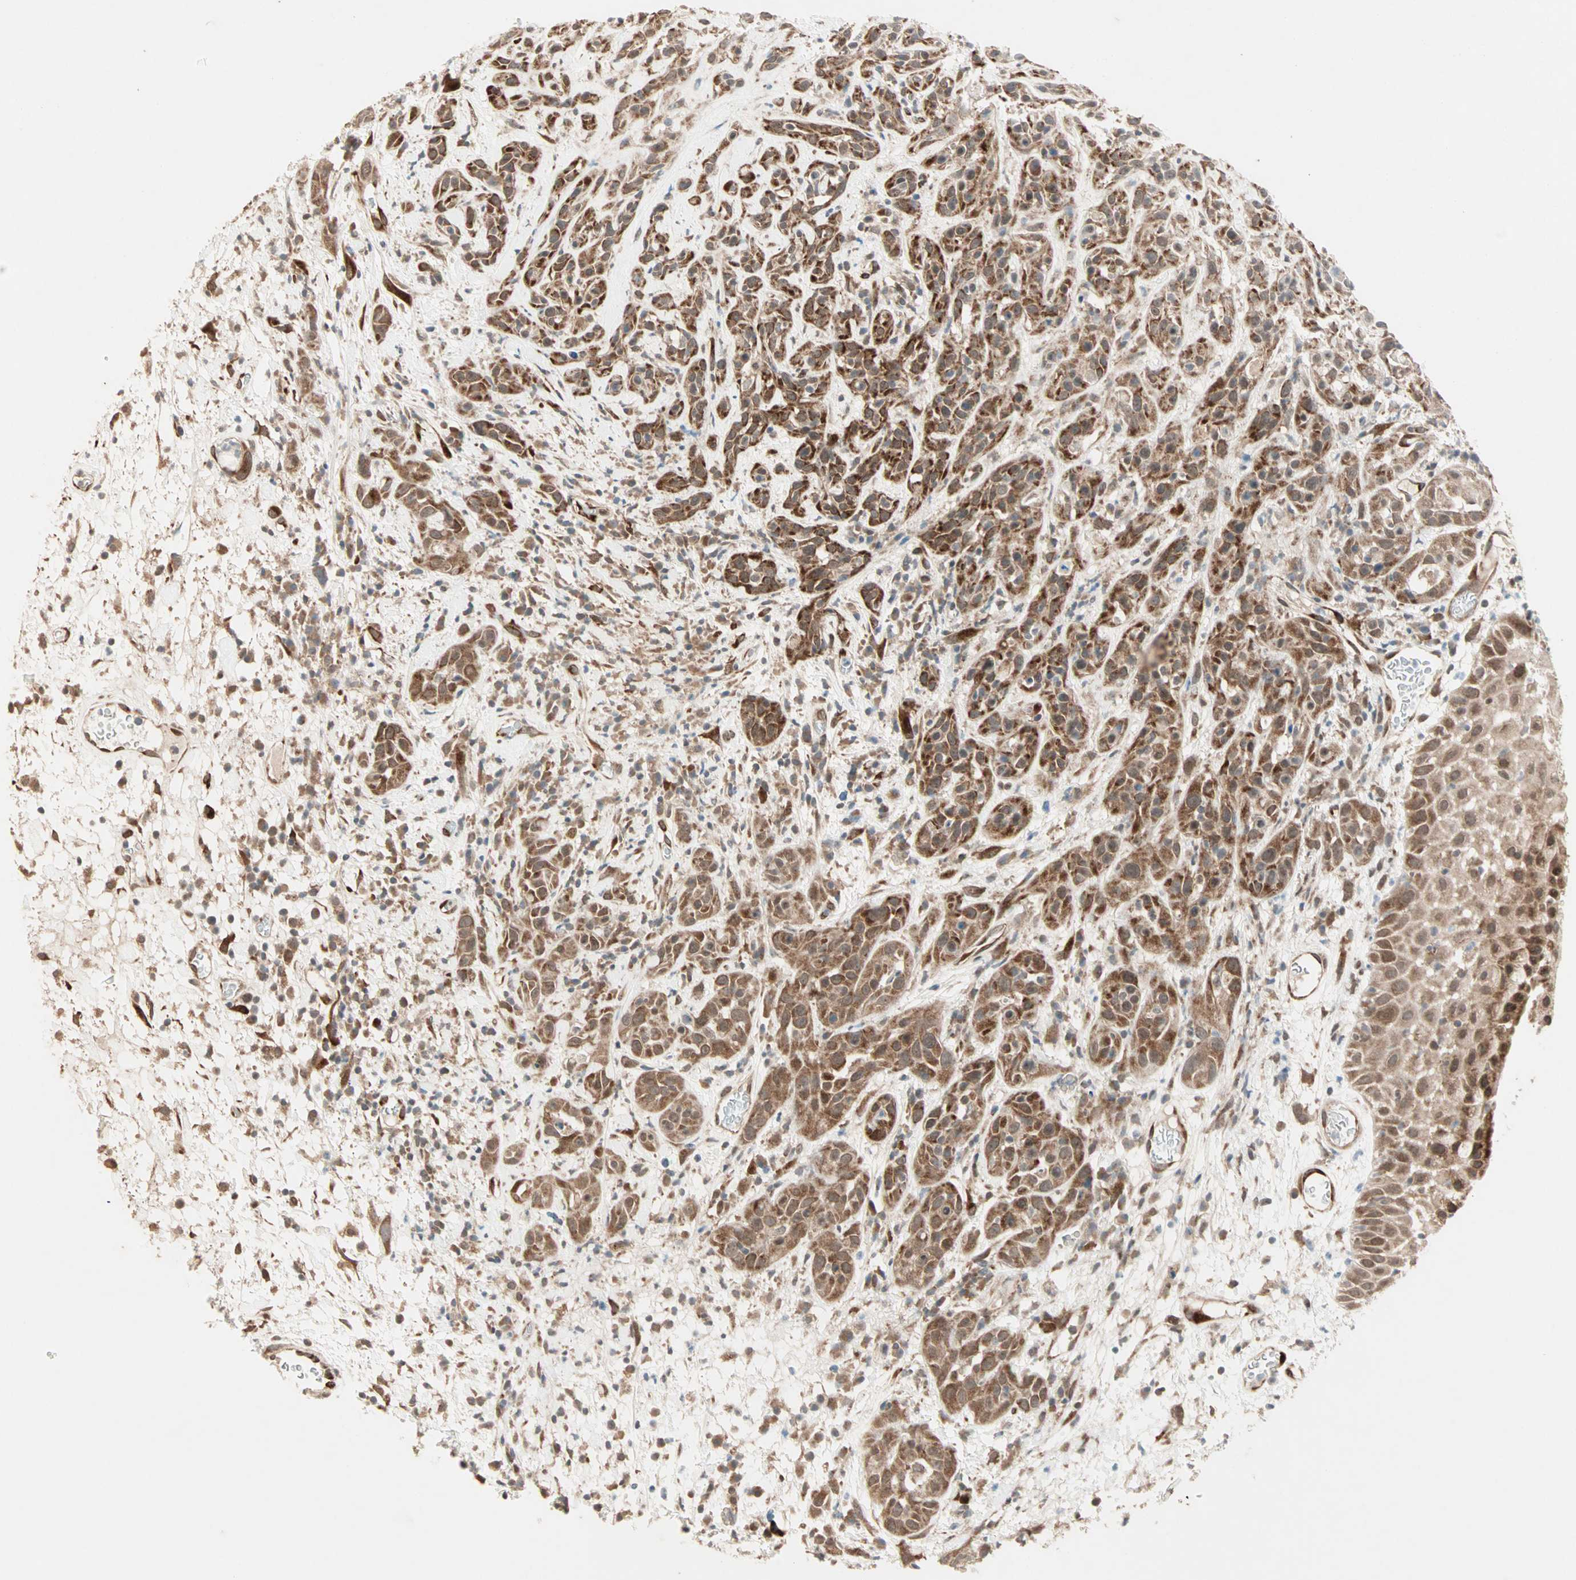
{"staining": {"intensity": "moderate", "quantity": ">75%", "location": "cytoplasmic/membranous"}, "tissue": "head and neck cancer", "cell_type": "Tumor cells", "image_type": "cancer", "snomed": [{"axis": "morphology", "description": "Squamous cell carcinoma, NOS"}, {"axis": "topography", "description": "Head-Neck"}], "caption": "Protein staining shows moderate cytoplasmic/membranous positivity in approximately >75% of tumor cells in head and neck cancer. The staining was performed using DAB to visualize the protein expression in brown, while the nuclei were stained in blue with hematoxylin (Magnification: 20x).", "gene": "ZNF37A", "patient": {"sex": "male", "age": 62}}